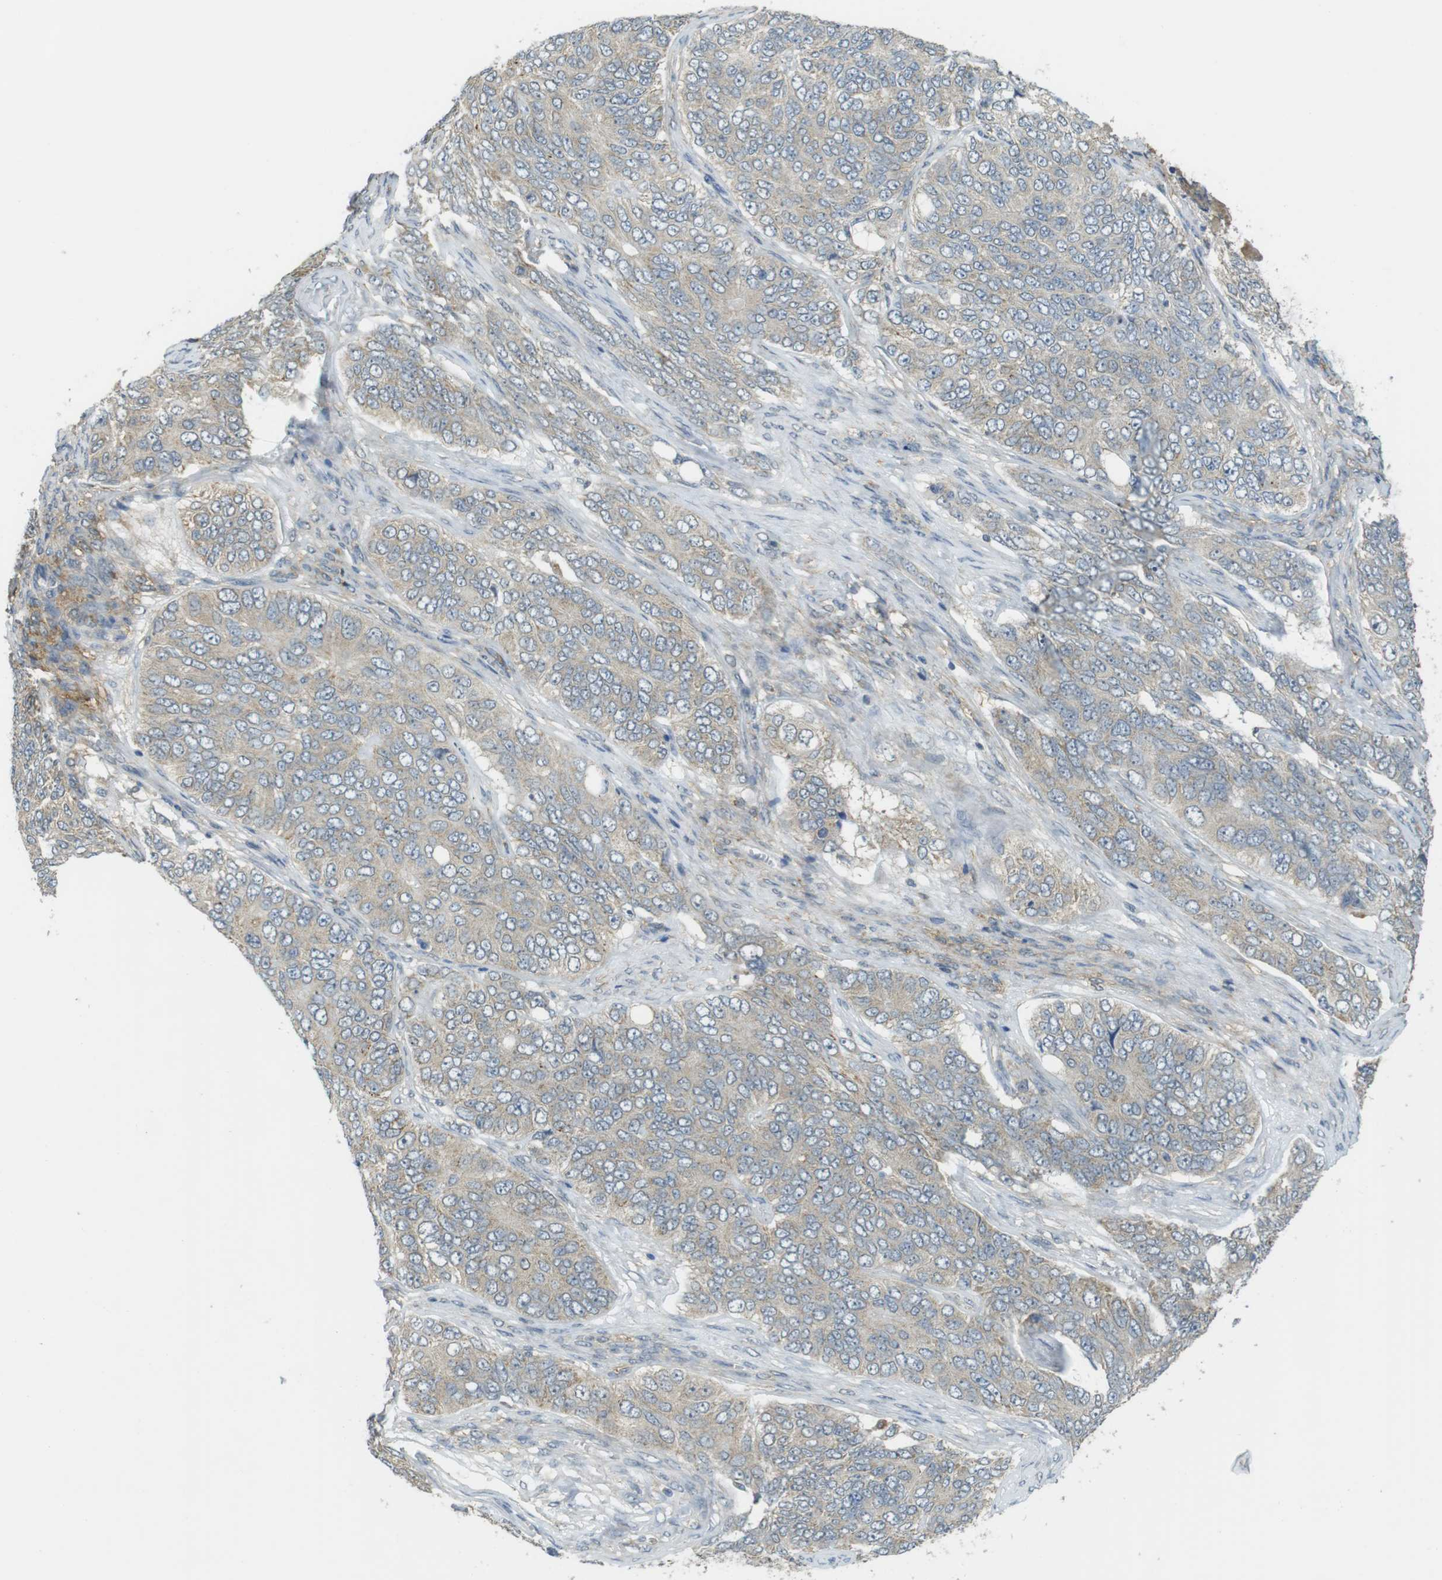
{"staining": {"intensity": "negative", "quantity": "none", "location": "none"}, "tissue": "ovarian cancer", "cell_type": "Tumor cells", "image_type": "cancer", "snomed": [{"axis": "morphology", "description": "Carcinoma, endometroid"}, {"axis": "topography", "description": "Ovary"}], "caption": "Human endometroid carcinoma (ovarian) stained for a protein using immunohistochemistry (IHC) exhibits no staining in tumor cells.", "gene": "BRI3BP", "patient": {"sex": "female", "age": 51}}